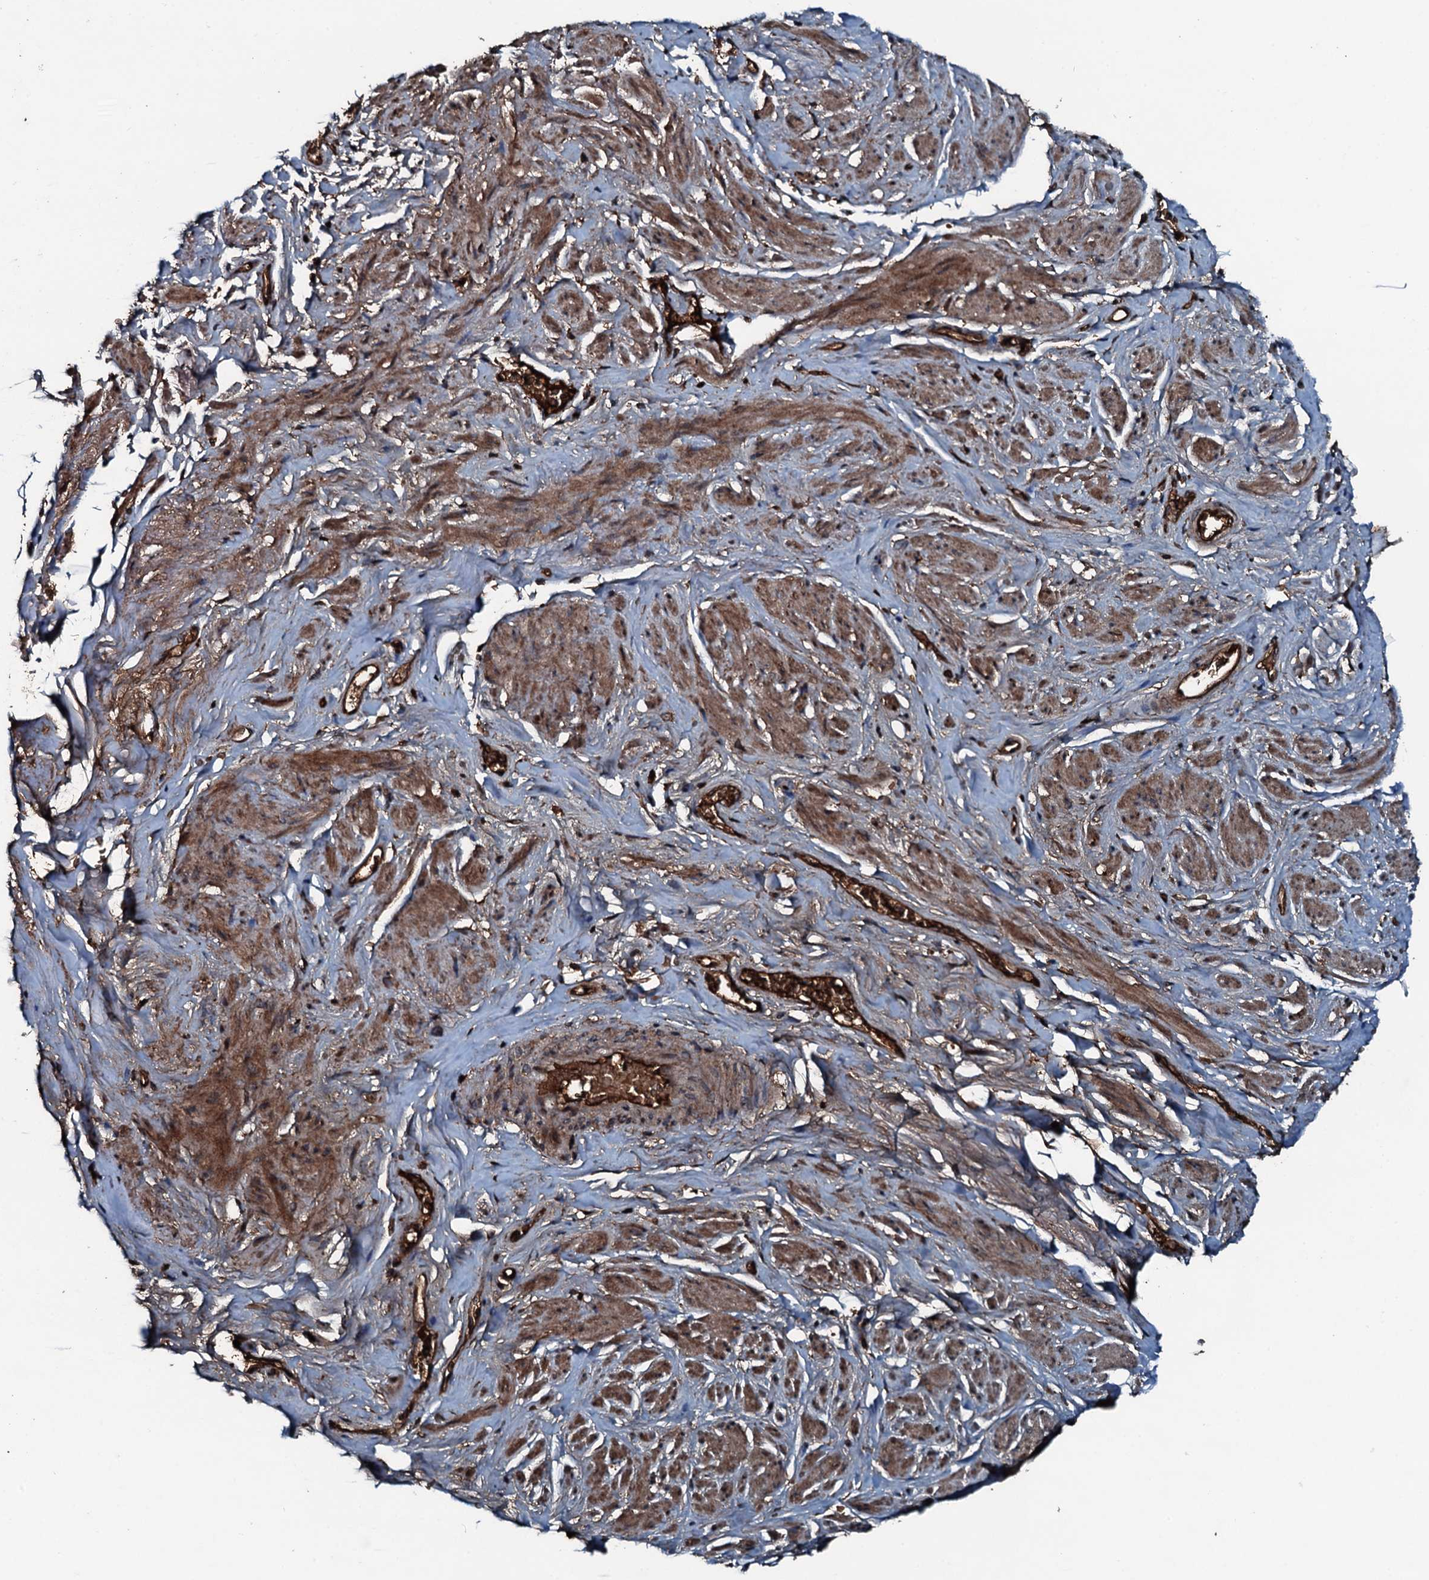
{"staining": {"intensity": "moderate", "quantity": "25%-75%", "location": "cytoplasmic/membranous"}, "tissue": "smooth muscle", "cell_type": "Smooth muscle cells", "image_type": "normal", "snomed": [{"axis": "morphology", "description": "Normal tissue, NOS"}, {"axis": "topography", "description": "Smooth muscle"}, {"axis": "topography", "description": "Peripheral nerve tissue"}], "caption": "Brown immunohistochemical staining in benign smooth muscle demonstrates moderate cytoplasmic/membranous positivity in about 25%-75% of smooth muscle cells. The protein is stained brown, and the nuclei are stained in blue (DAB (3,3'-diaminobenzidine) IHC with brightfield microscopy, high magnification).", "gene": "TRIM7", "patient": {"sex": "male", "age": 69}}